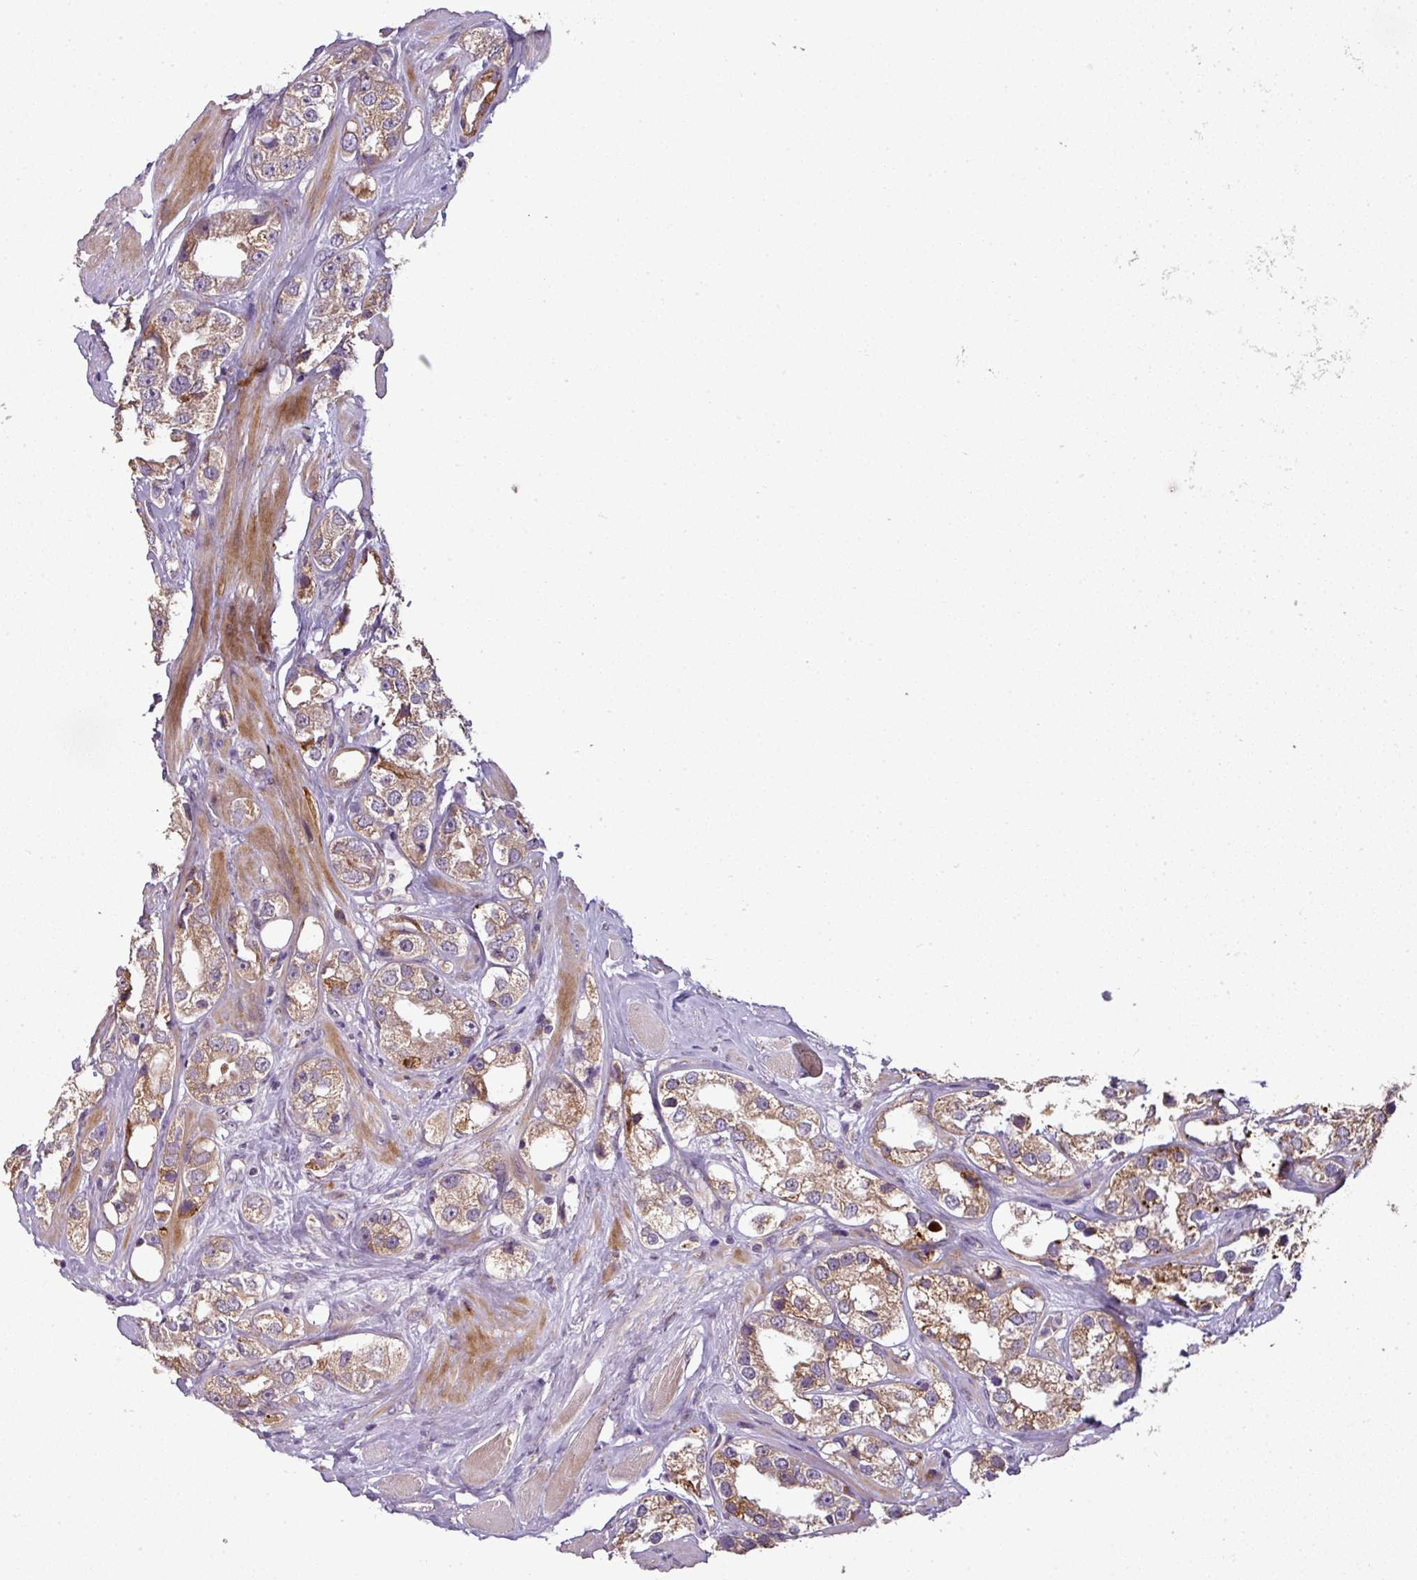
{"staining": {"intensity": "moderate", "quantity": ">75%", "location": "cytoplasmic/membranous"}, "tissue": "prostate cancer", "cell_type": "Tumor cells", "image_type": "cancer", "snomed": [{"axis": "morphology", "description": "Adenocarcinoma, NOS"}, {"axis": "topography", "description": "Prostate"}], "caption": "IHC micrograph of neoplastic tissue: human adenocarcinoma (prostate) stained using immunohistochemistry reveals medium levels of moderate protein expression localized specifically in the cytoplasmic/membranous of tumor cells, appearing as a cytoplasmic/membranous brown color.", "gene": "SPCS3", "patient": {"sex": "male", "age": 79}}